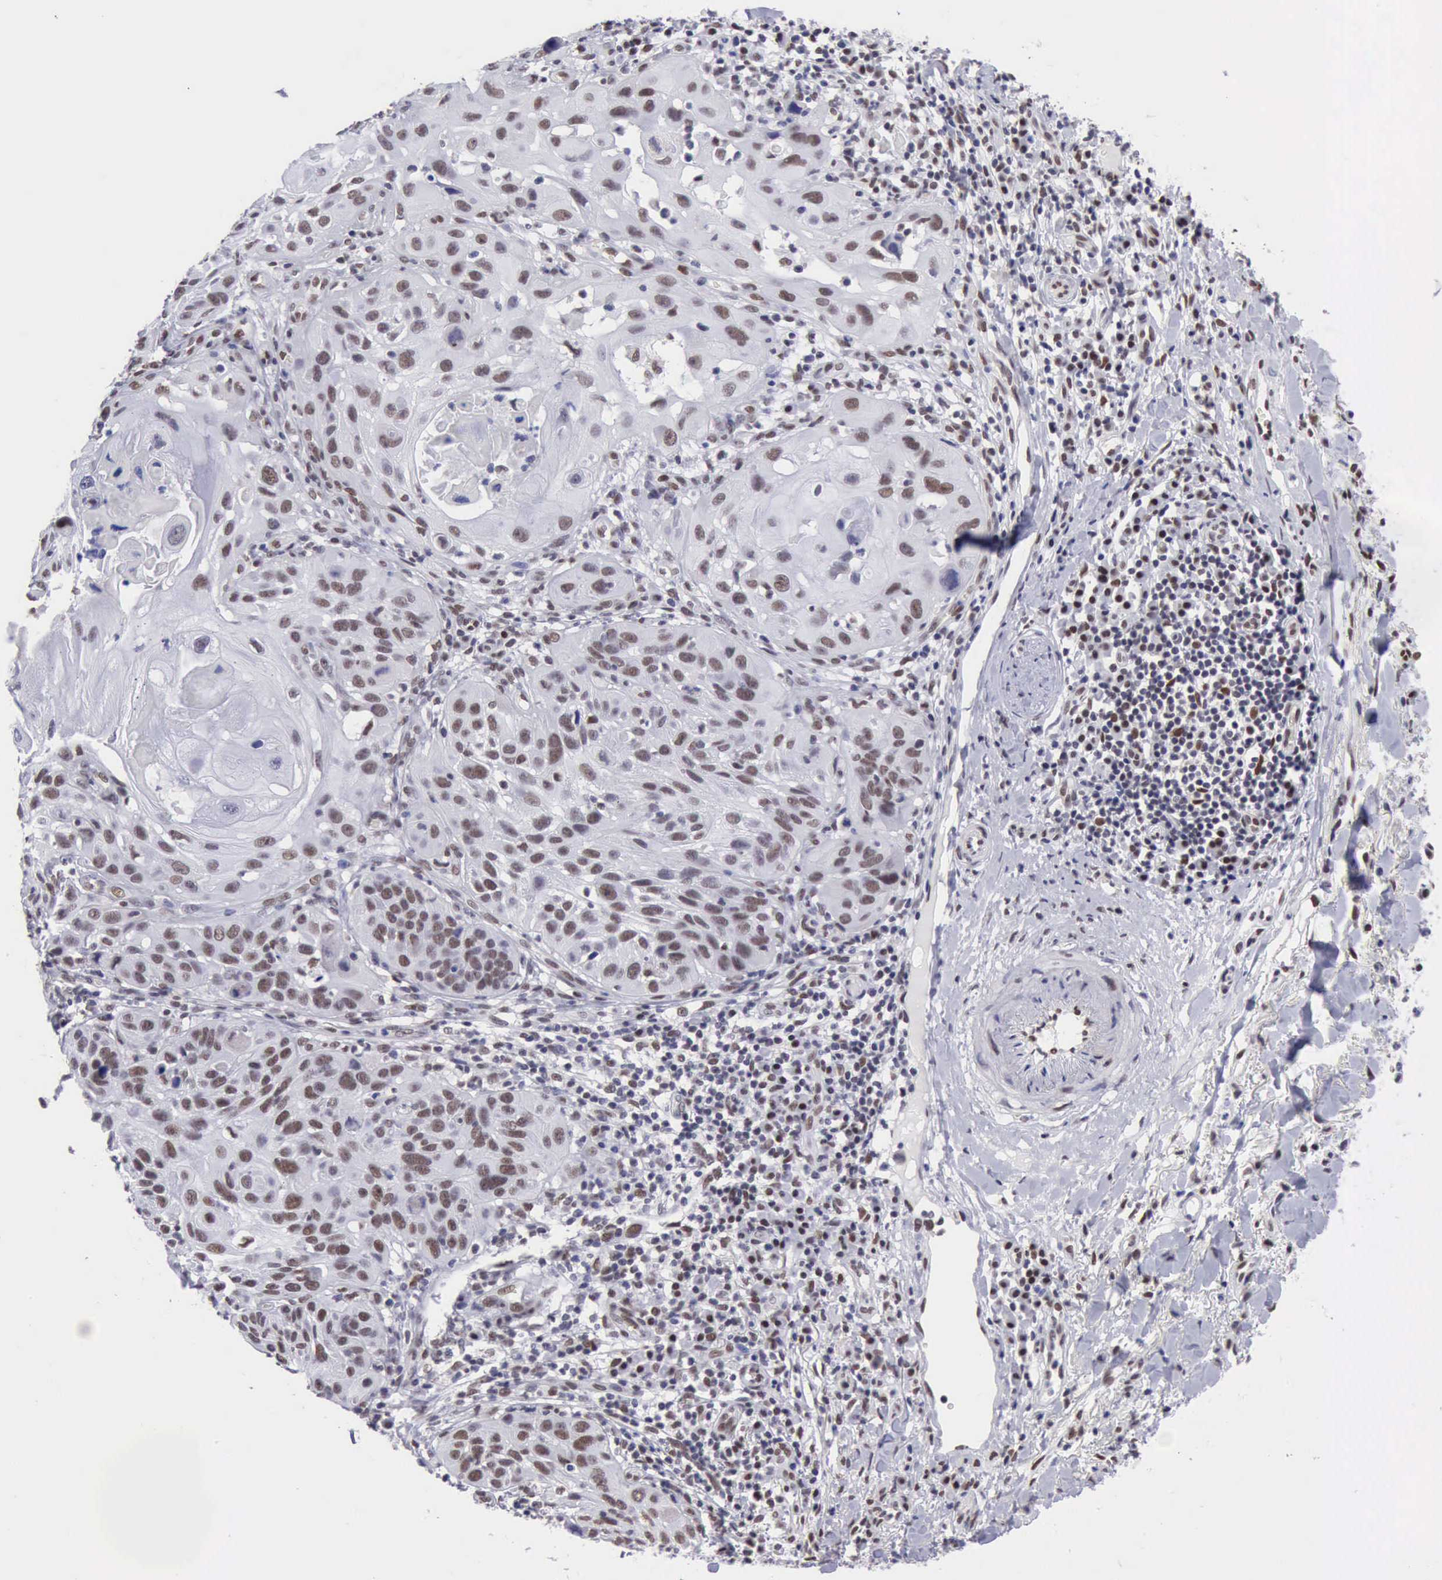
{"staining": {"intensity": "moderate", "quantity": "25%-75%", "location": "nuclear"}, "tissue": "skin cancer", "cell_type": "Tumor cells", "image_type": "cancer", "snomed": [{"axis": "morphology", "description": "Squamous cell carcinoma, NOS"}, {"axis": "topography", "description": "Skin"}], "caption": "Skin squamous cell carcinoma stained with a protein marker demonstrates moderate staining in tumor cells.", "gene": "ERCC4", "patient": {"sex": "female", "age": 89}}